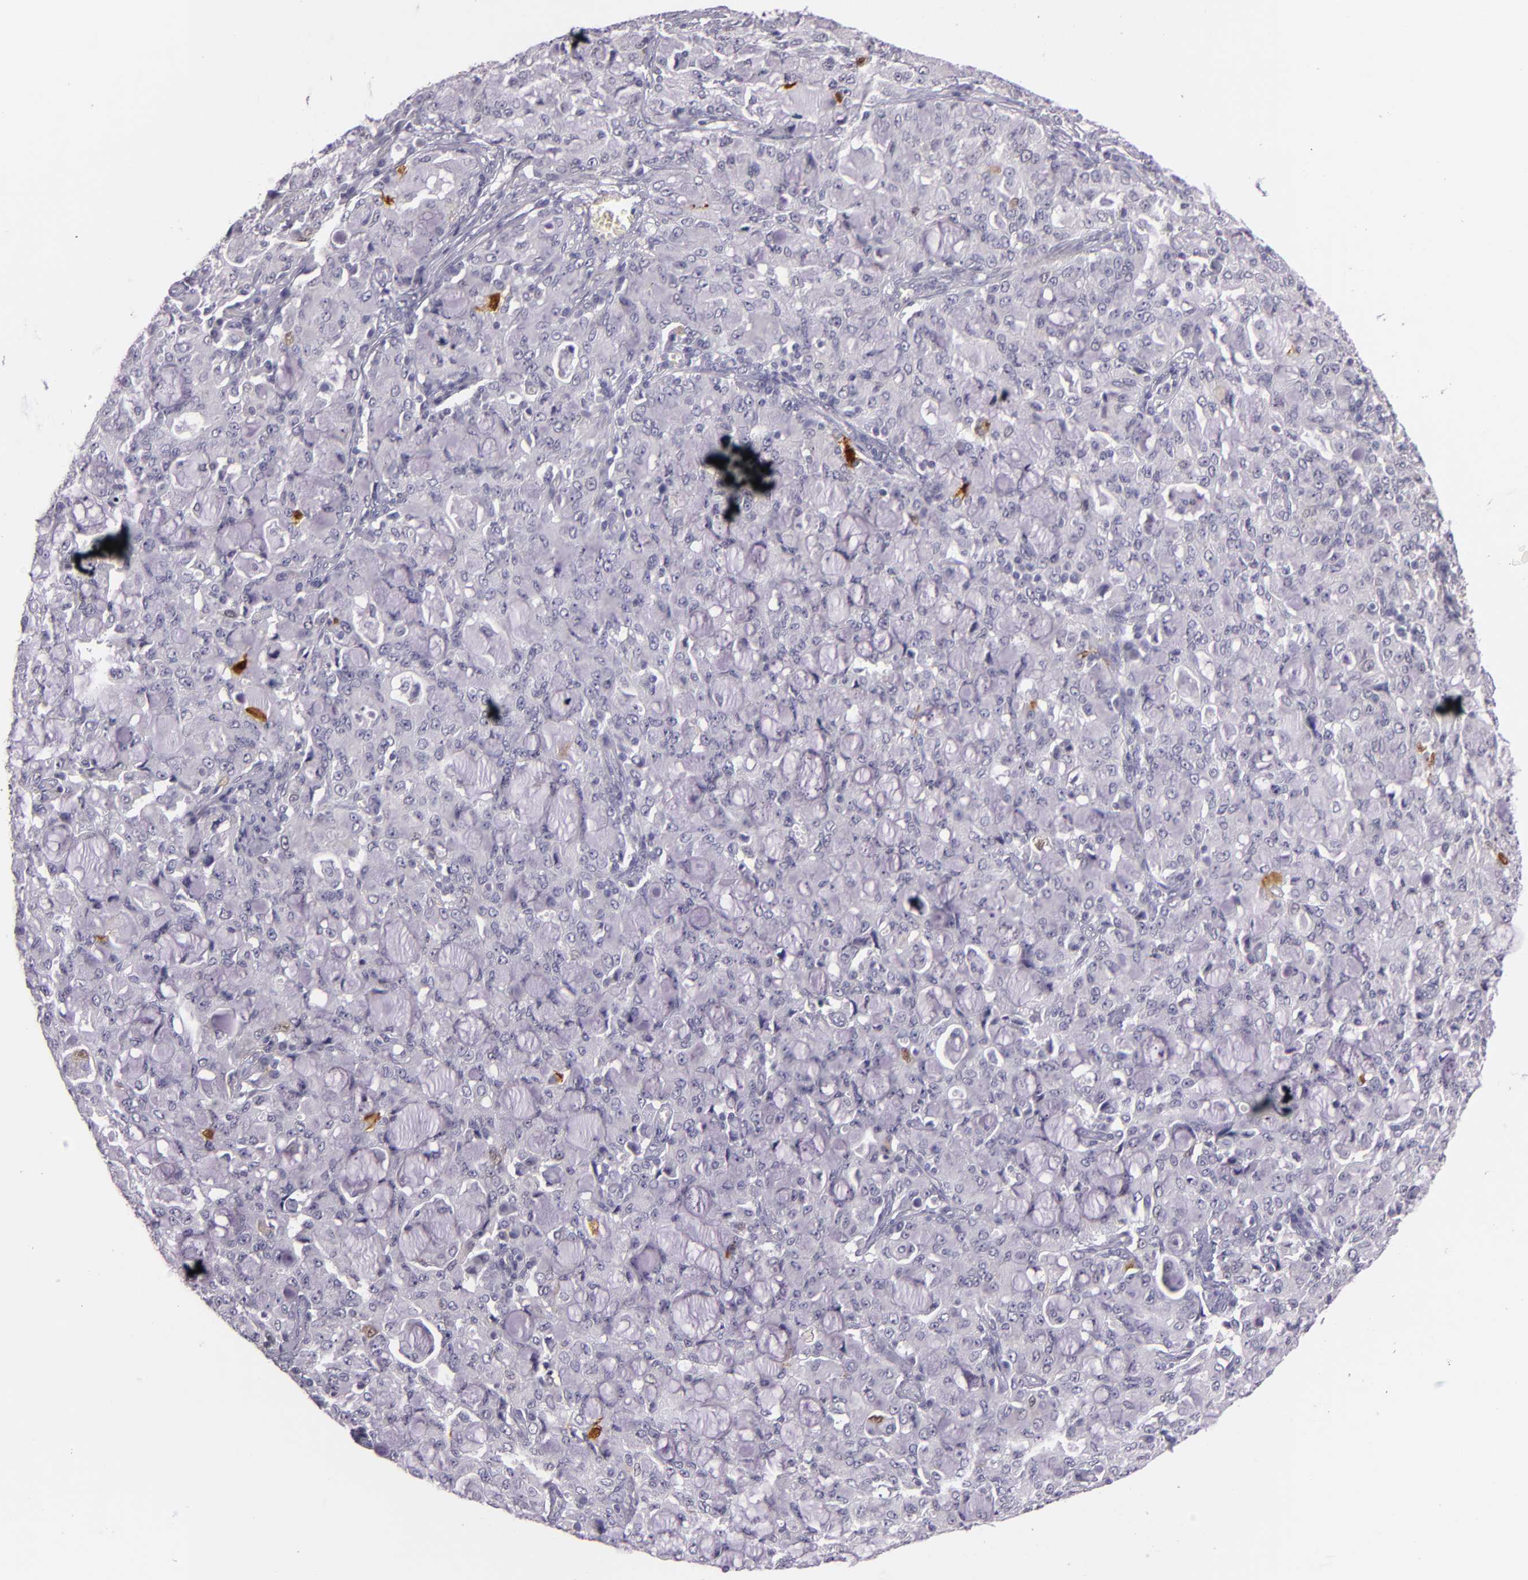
{"staining": {"intensity": "negative", "quantity": "none", "location": "none"}, "tissue": "lung cancer", "cell_type": "Tumor cells", "image_type": "cancer", "snomed": [{"axis": "morphology", "description": "Adenocarcinoma, NOS"}, {"axis": "topography", "description": "Lung"}], "caption": "An image of human adenocarcinoma (lung) is negative for staining in tumor cells.", "gene": "MT1A", "patient": {"sex": "female", "age": 44}}